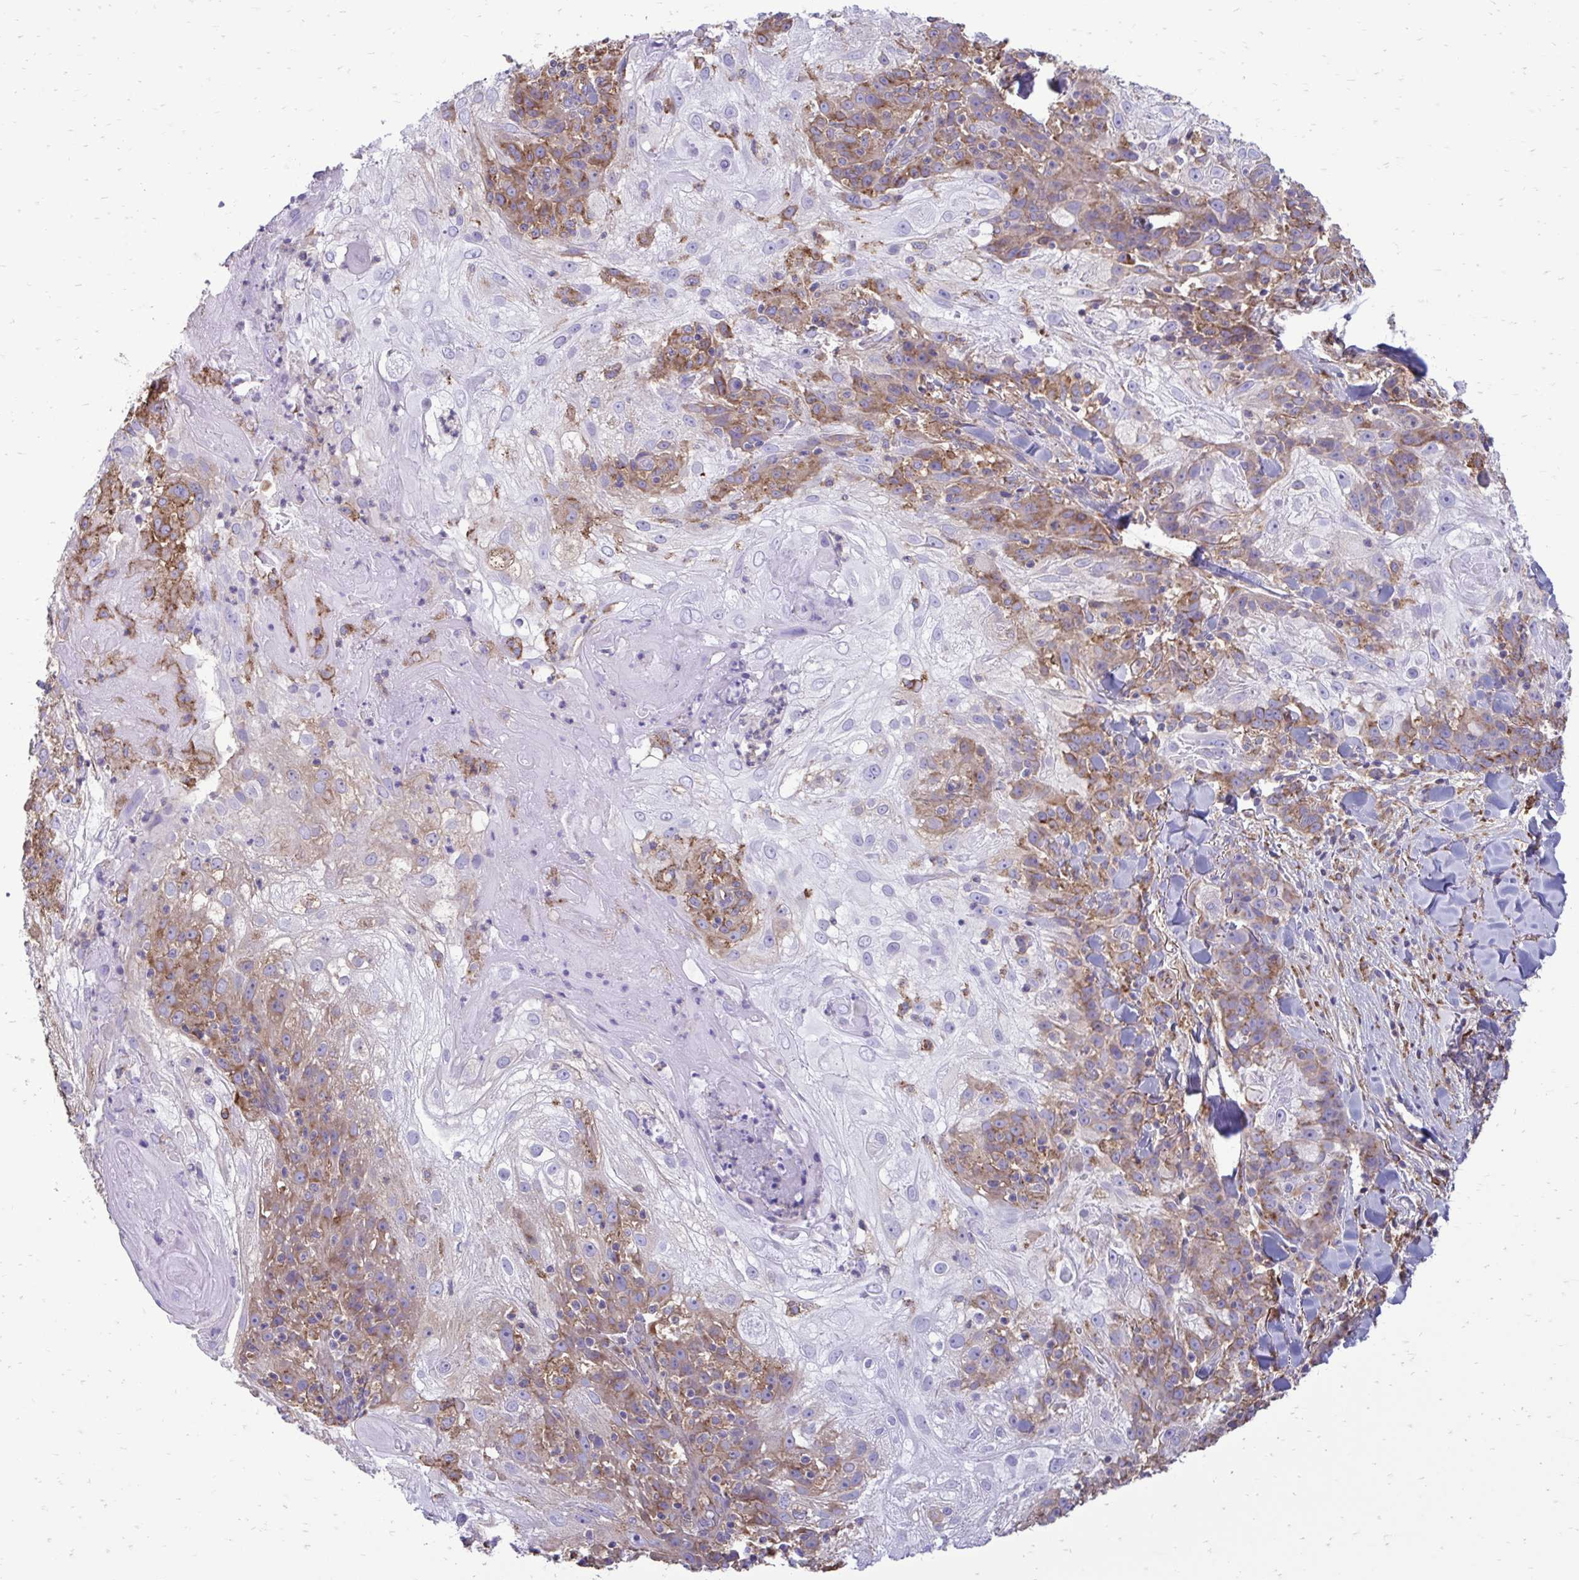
{"staining": {"intensity": "moderate", "quantity": "25%-75%", "location": "cytoplasmic/membranous"}, "tissue": "skin cancer", "cell_type": "Tumor cells", "image_type": "cancer", "snomed": [{"axis": "morphology", "description": "Normal tissue, NOS"}, {"axis": "morphology", "description": "Squamous cell carcinoma, NOS"}, {"axis": "topography", "description": "Skin"}], "caption": "A photomicrograph of human skin squamous cell carcinoma stained for a protein reveals moderate cytoplasmic/membranous brown staining in tumor cells.", "gene": "CLTA", "patient": {"sex": "female", "age": 83}}